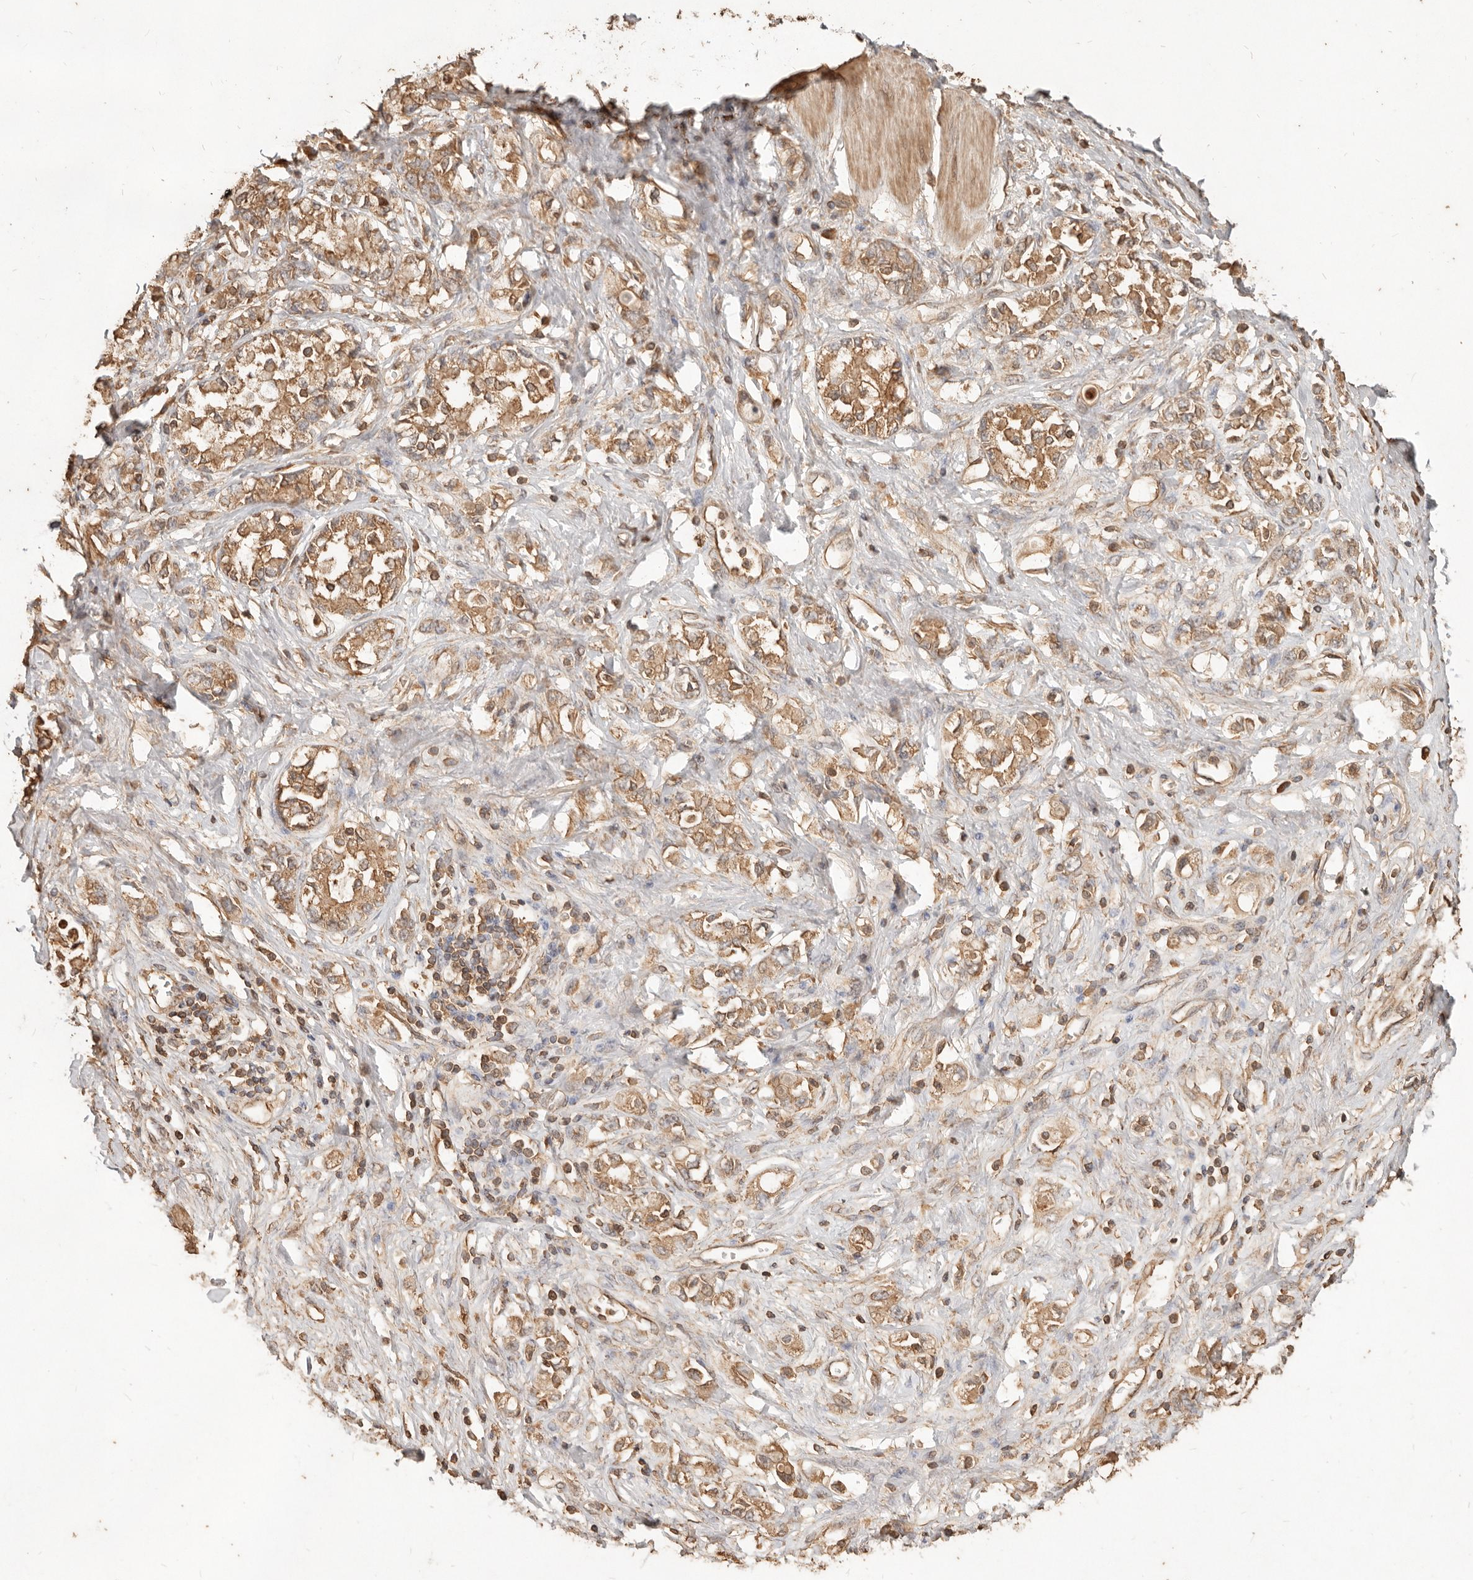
{"staining": {"intensity": "moderate", "quantity": ">75%", "location": "cytoplasmic/membranous"}, "tissue": "stomach cancer", "cell_type": "Tumor cells", "image_type": "cancer", "snomed": [{"axis": "morphology", "description": "Adenocarcinoma, NOS"}, {"axis": "topography", "description": "Stomach"}], "caption": "Moderate cytoplasmic/membranous protein staining is seen in approximately >75% of tumor cells in stomach cancer (adenocarcinoma).", "gene": "FAM180B", "patient": {"sex": "female", "age": 76}}